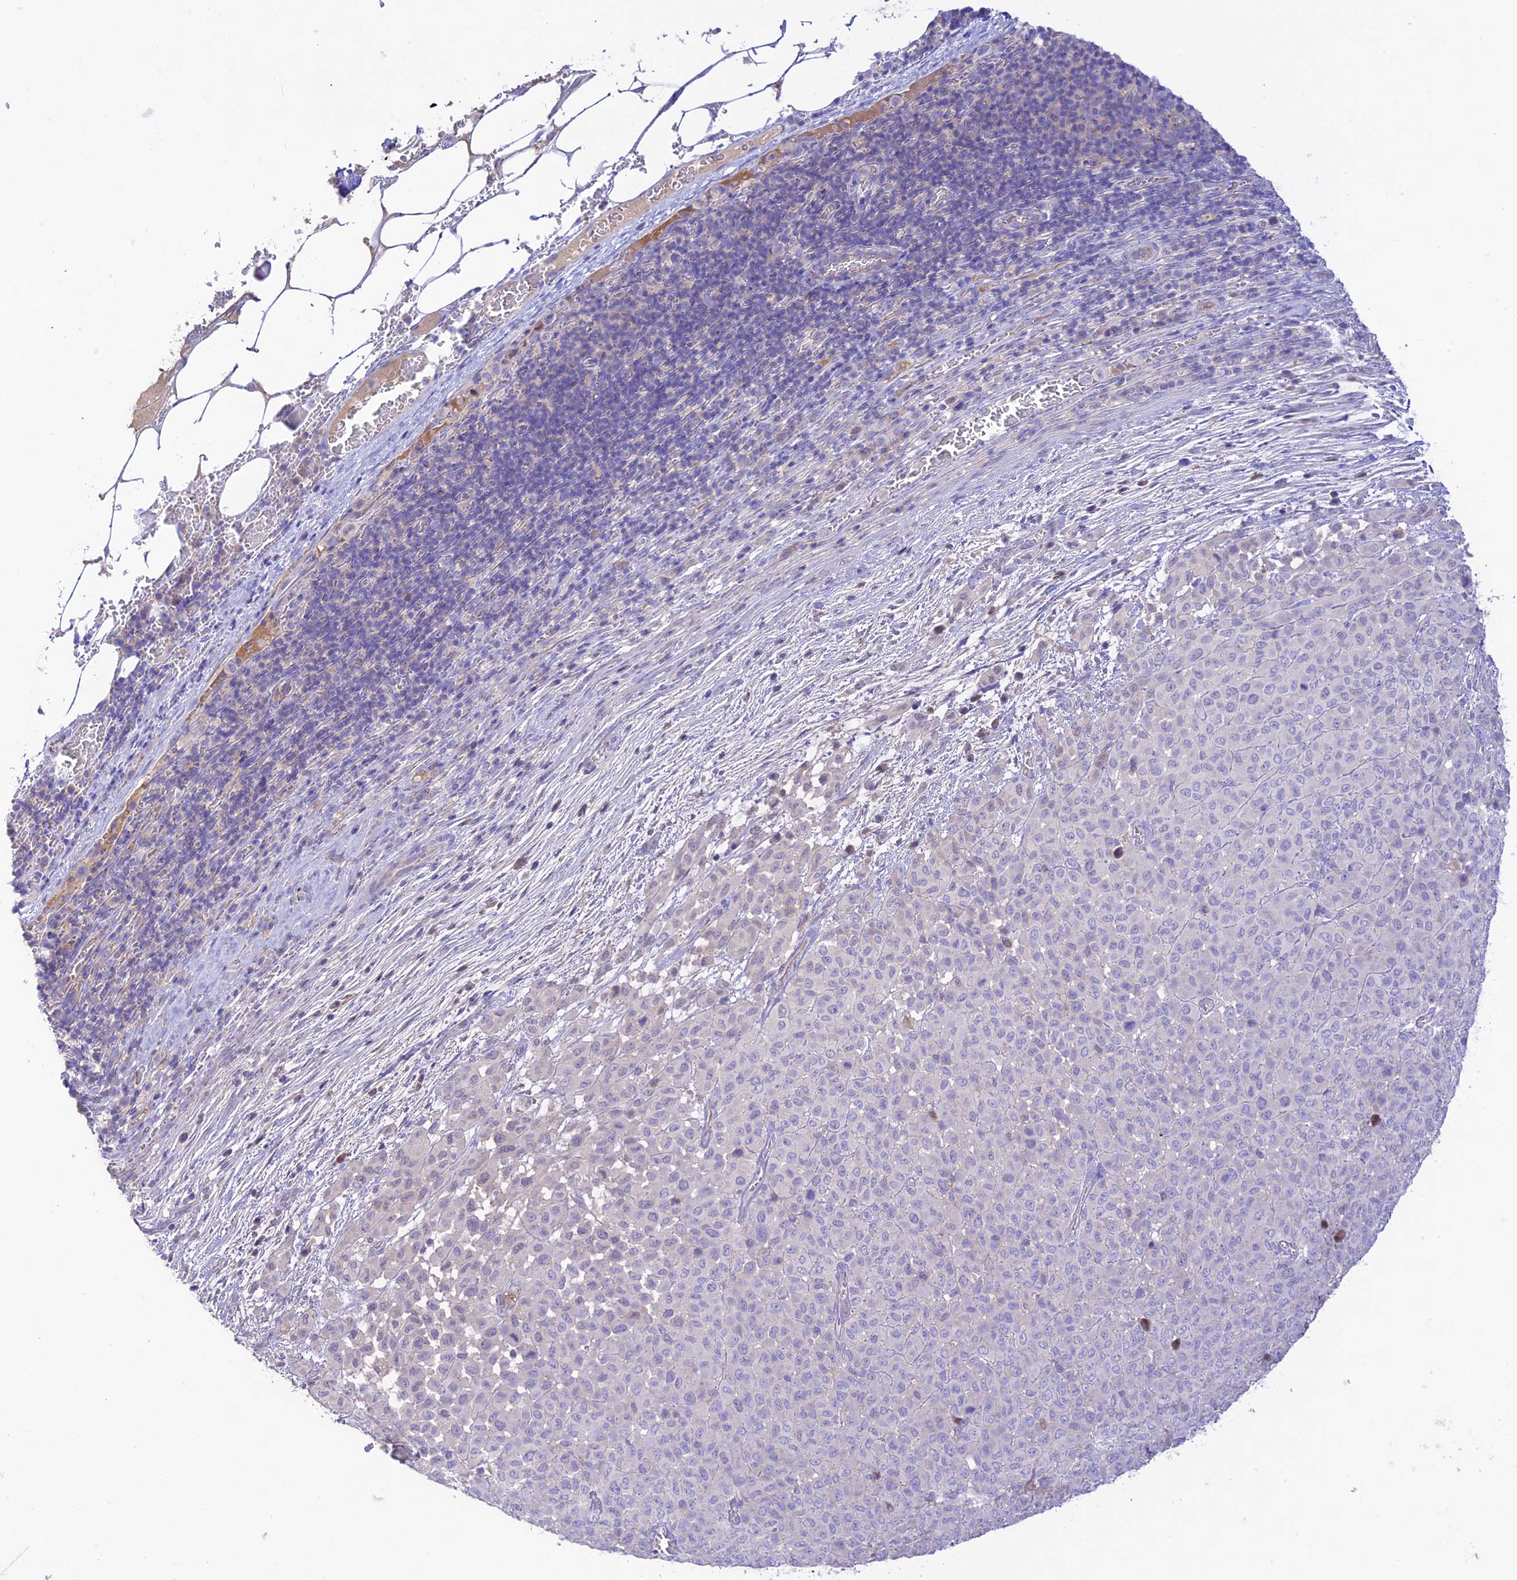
{"staining": {"intensity": "negative", "quantity": "none", "location": "none"}, "tissue": "melanoma", "cell_type": "Tumor cells", "image_type": "cancer", "snomed": [{"axis": "morphology", "description": "Malignant melanoma, Metastatic site"}, {"axis": "topography", "description": "Skin"}], "caption": "Tumor cells show no significant protein expression in malignant melanoma (metastatic site).", "gene": "NLRP9", "patient": {"sex": "female", "age": 81}}